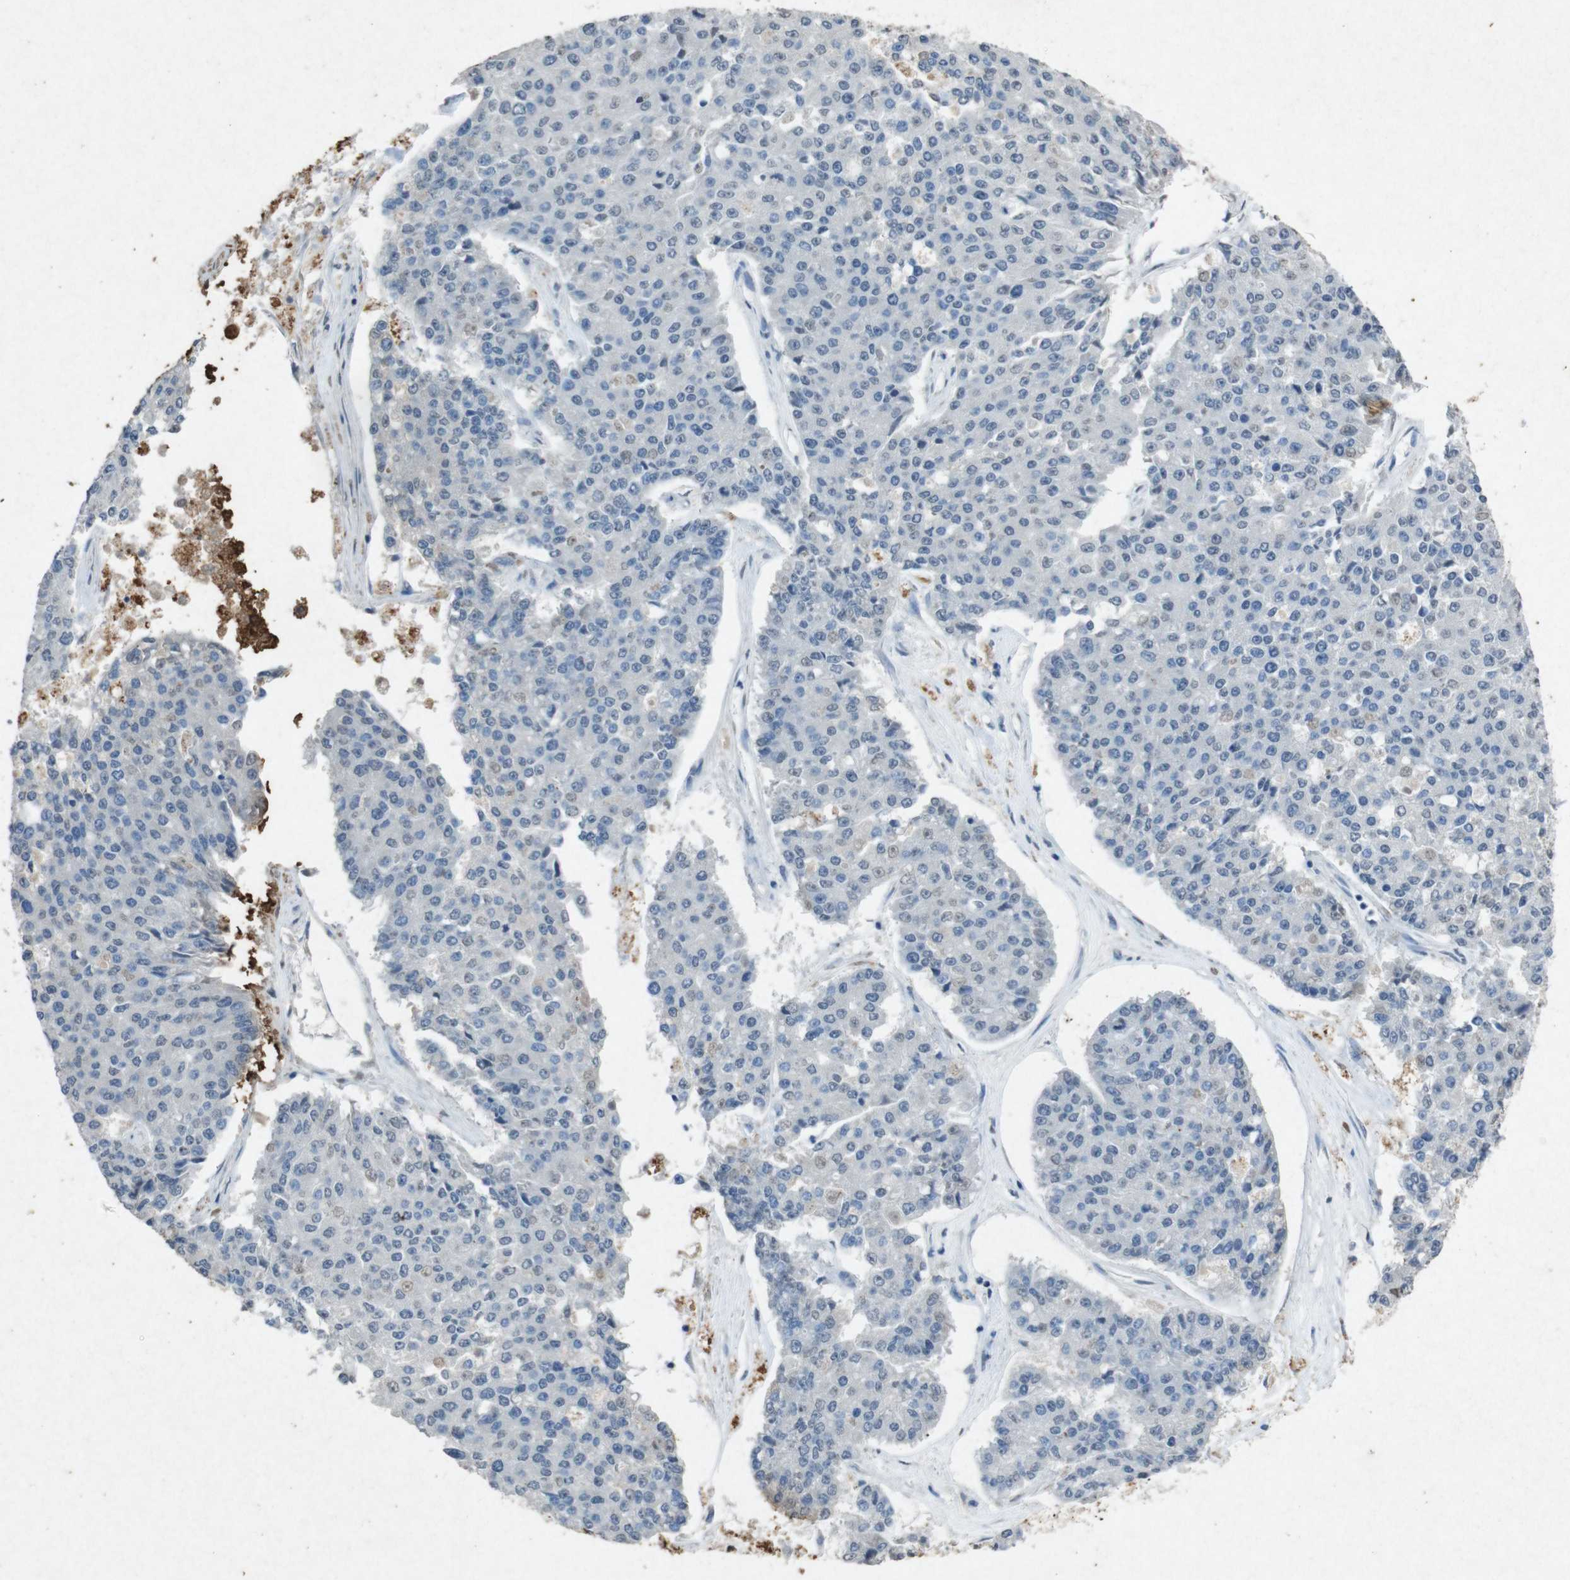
{"staining": {"intensity": "negative", "quantity": "none", "location": "none"}, "tissue": "pancreatic cancer", "cell_type": "Tumor cells", "image_type": "cancer", "snomed": [{"axis": "morphology", "description": "Adenocarcinoma, NOS"}, {"axis": "topography", "description": "Pancreas"}], "caption": "This histopathology image is of pancreatic cancer stained with immunohistochemistry (IHC) to label a protein in brown with the nuclei are counter-stained blue. There is no expression in tumor cells.", "gene": "STBD1", "patient": {"sex": "male", "age": 50}}